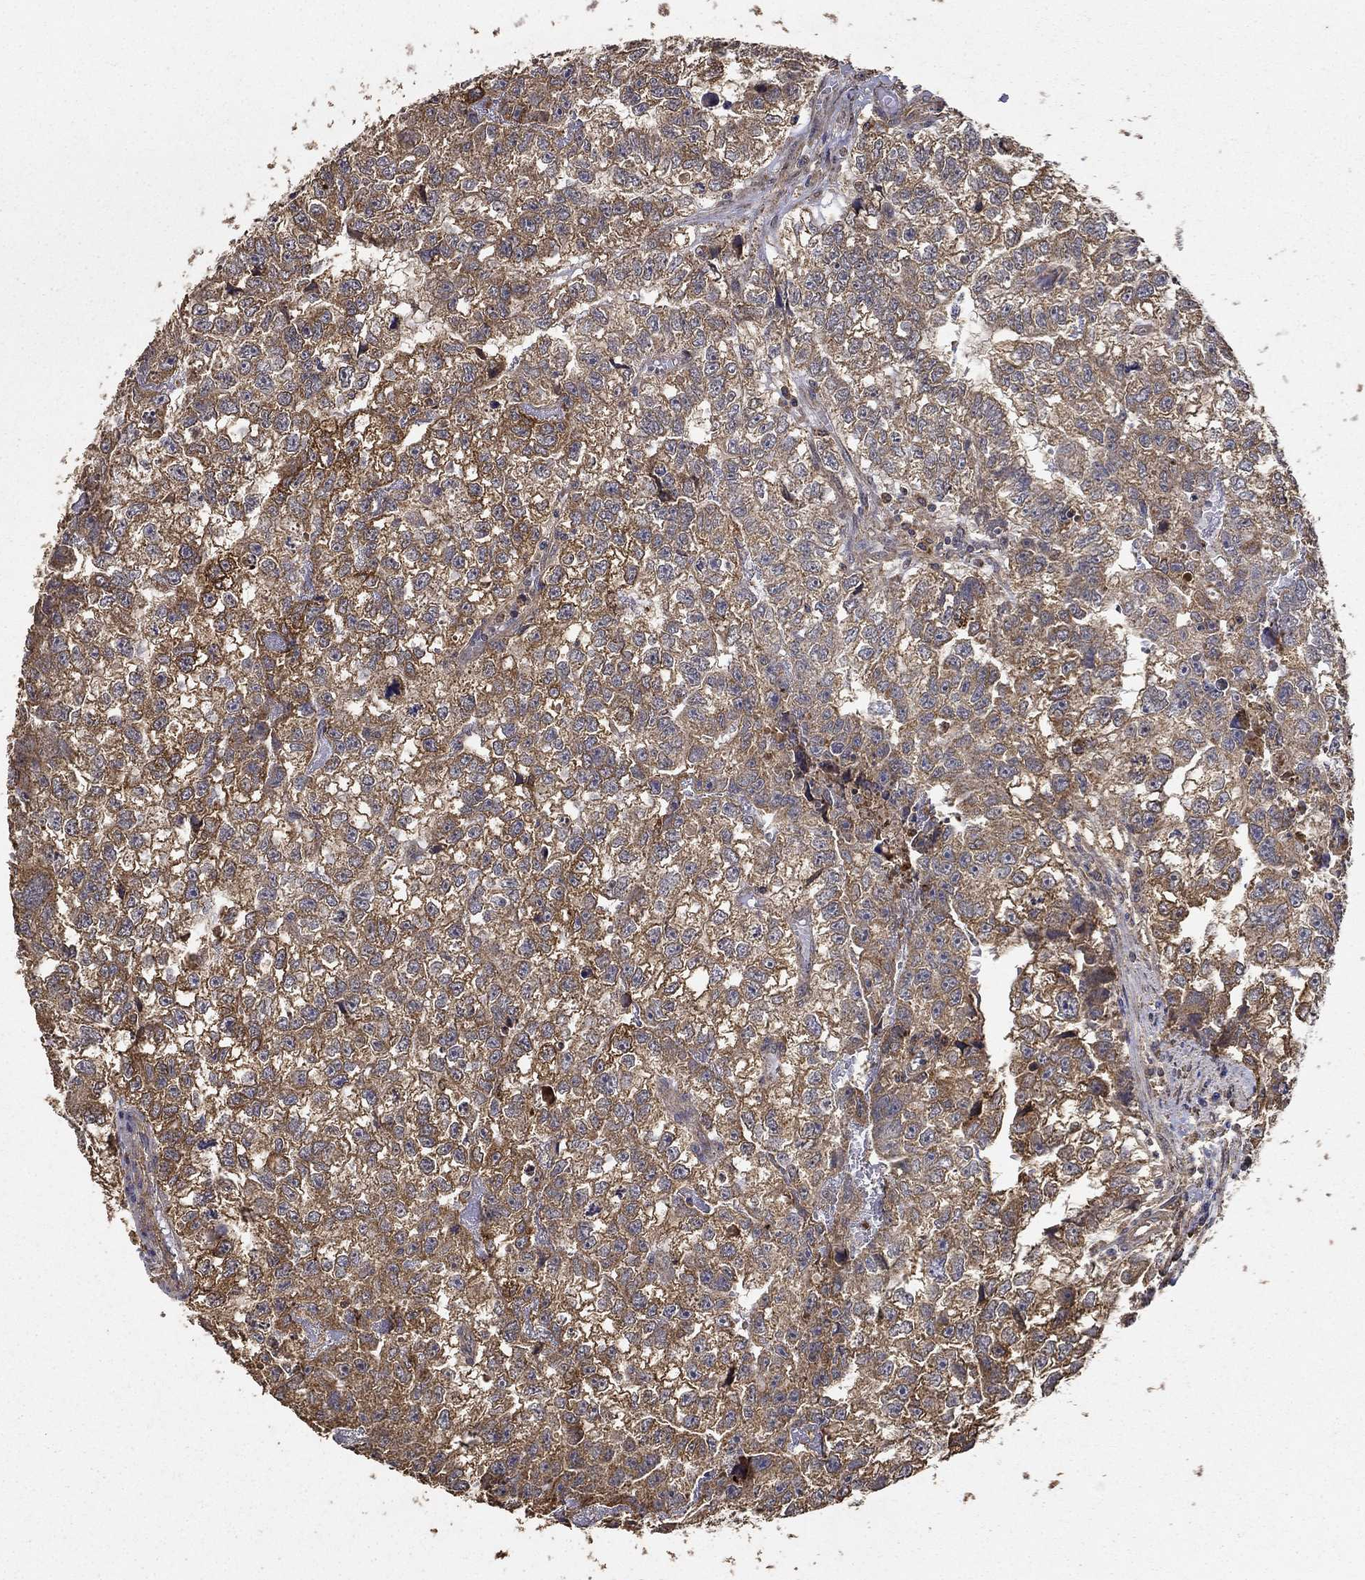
{"staining": {"intensity": "moderate", "quantity": "25%-75%", "location": "cytoplasmic/membranous"}, "tissue": "testis cancer", "cell_type": "Tumor cells", "image_type": "cancer", "snomed": [{"axis": "morphology", "description": "Carcinoma, Embryonal, NOS"}, {"axis": "morphology", "description": "Teratoma, malignant, NOS"}, {"axis": "topography", "description": "Testis"}], "caption": "A brown stain shows moderate cytoplasmic/membranous expression of a protein in testis cancer (embryonal carcinoma) tumor cells.", "gene": "IFRD1", "patient": {"sex": "male", "age": 44}}